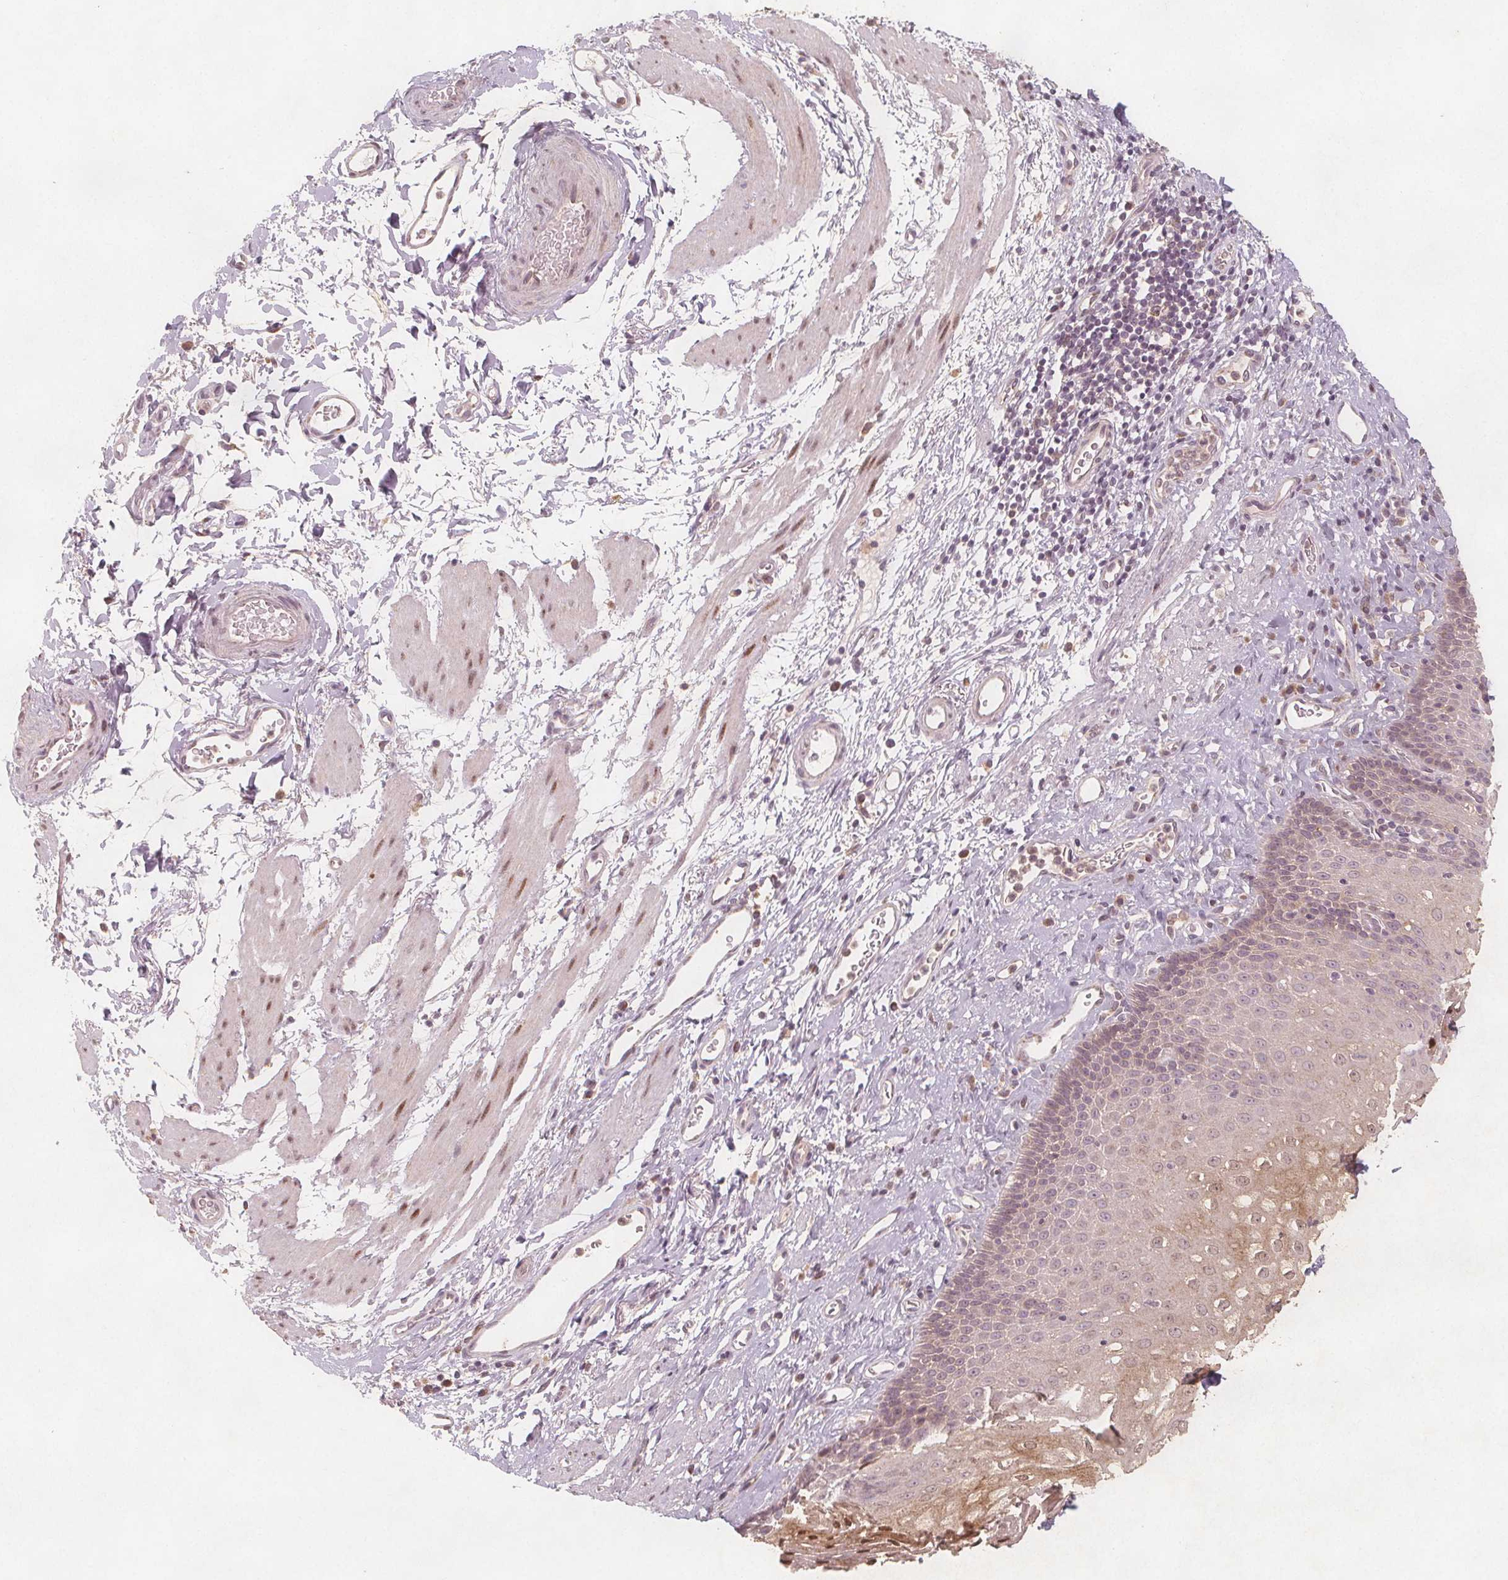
{"staining": {"intensity": "moderate", "quantity": "25%-75%", "location": "cytoplasmic/membranous,nuclear"}, "tissue": "esophagus", "cell_type": "Squamous epithelial cells", "image_type": "normal", "snomed": [{"axis": "morphology", "description": "Normal tissue, NOS"}, {"axis": "topography", "description": "Esophagus"}], "caption": "This histopathology image shows immunohistochemistry staining of normal human esophagus, with medium moderate cytoplasmic/membranous,nuclear expression in approximately 25%-75% of squamous epithelial cells.", "gene": "NCSTN", "patient": {"sex": "female", "age": 68}}